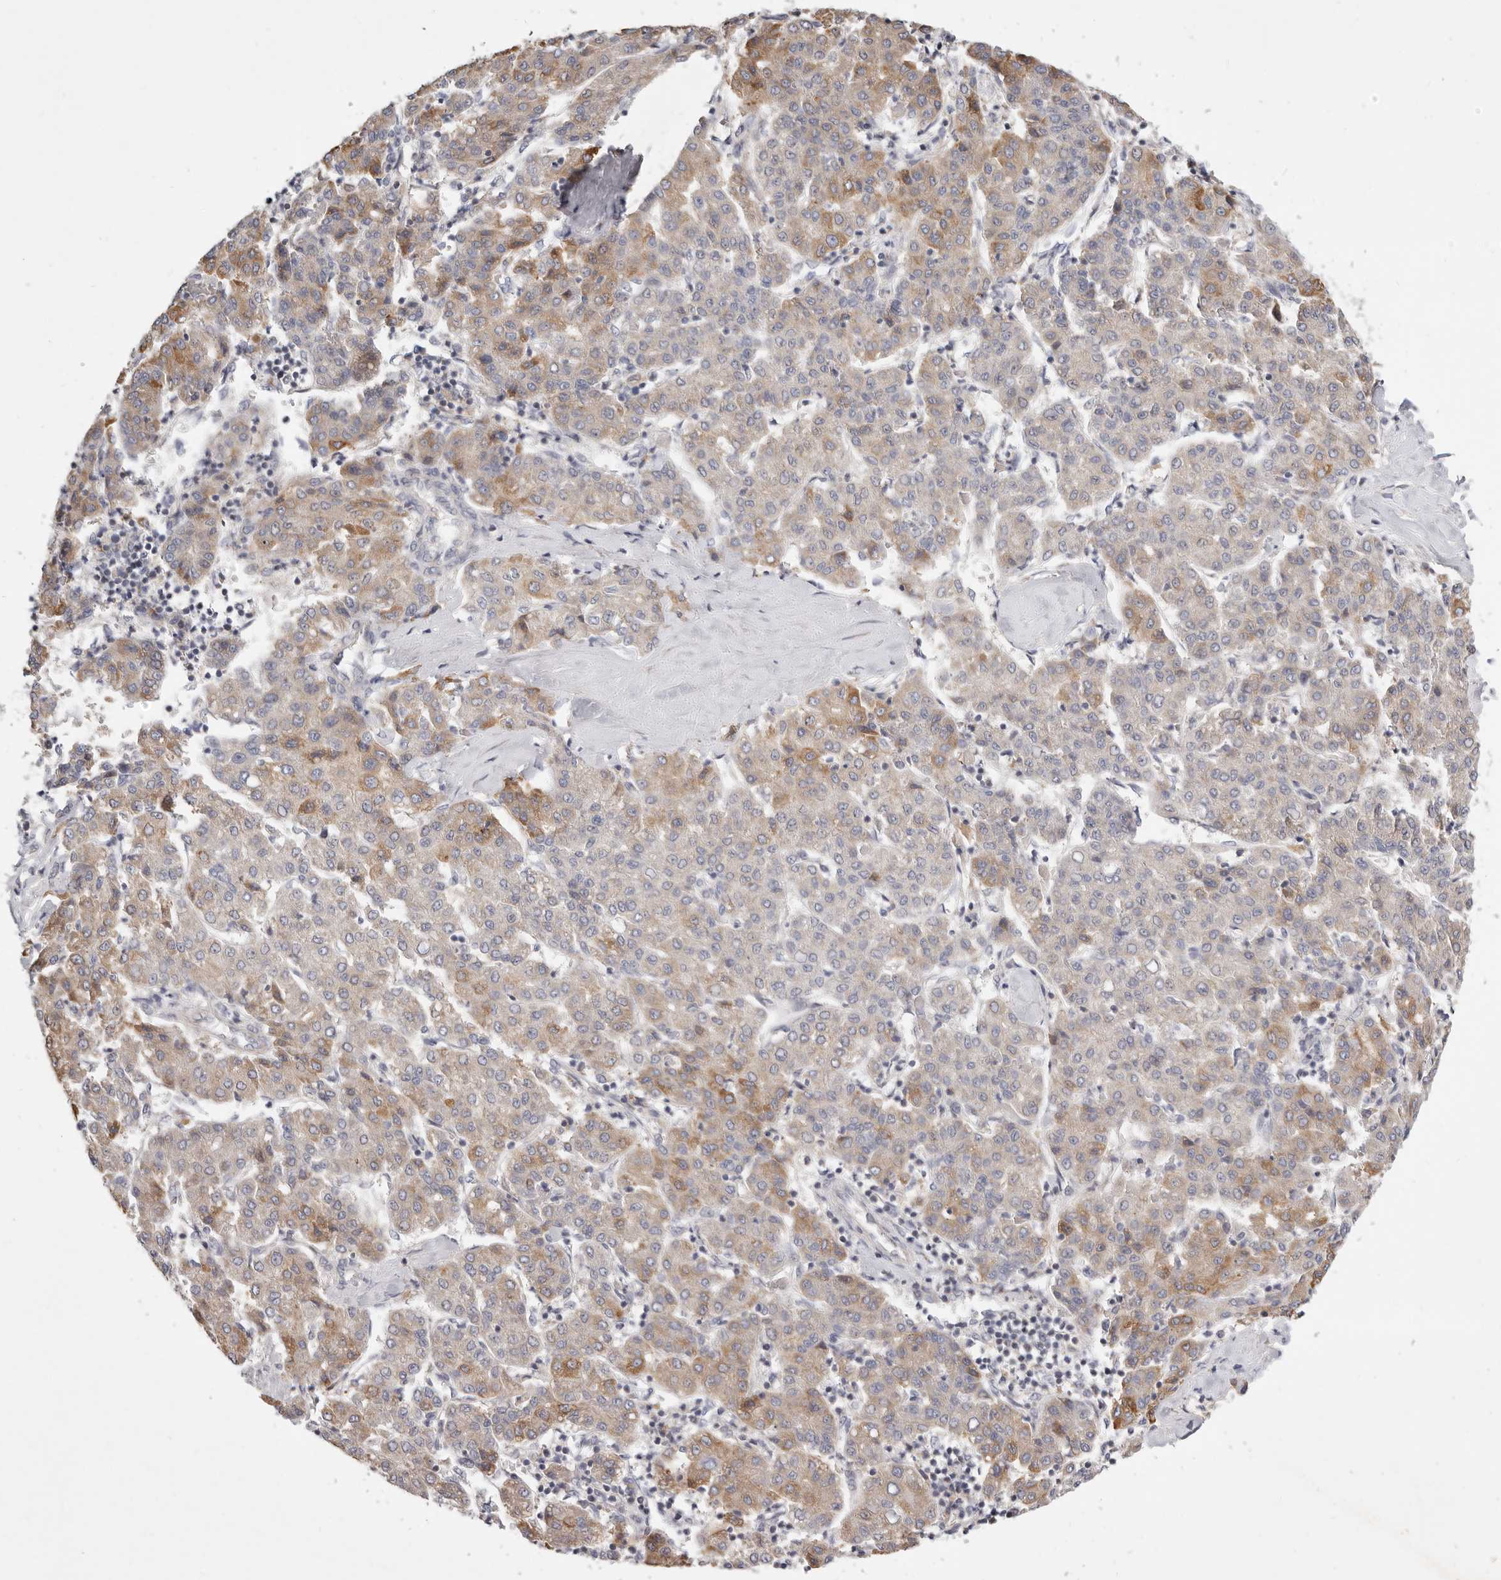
{"staining": {"intensity": "moderate", "quantity": "25%-75%", "location": "cytoplasmic/membranous"}, "tissue": "liver cancer", "cell_type": "Tumor cells", "image_type": "cancer", "snomed": [{"axis": "morphology", "description": "Carcinoma, Hepatocellular, NOS"}, {"axis": "topography", "description": "Liver"}], "caption": "Hepatocellular carcinoma (liver) tissue reveals moderate cytoplasmic/membranous staining in about 25%-75% of tumor cells, visualized by immunohistochemistry.", "gene": "TFB2M", "patient": {"sex": "male", "age": 65}}